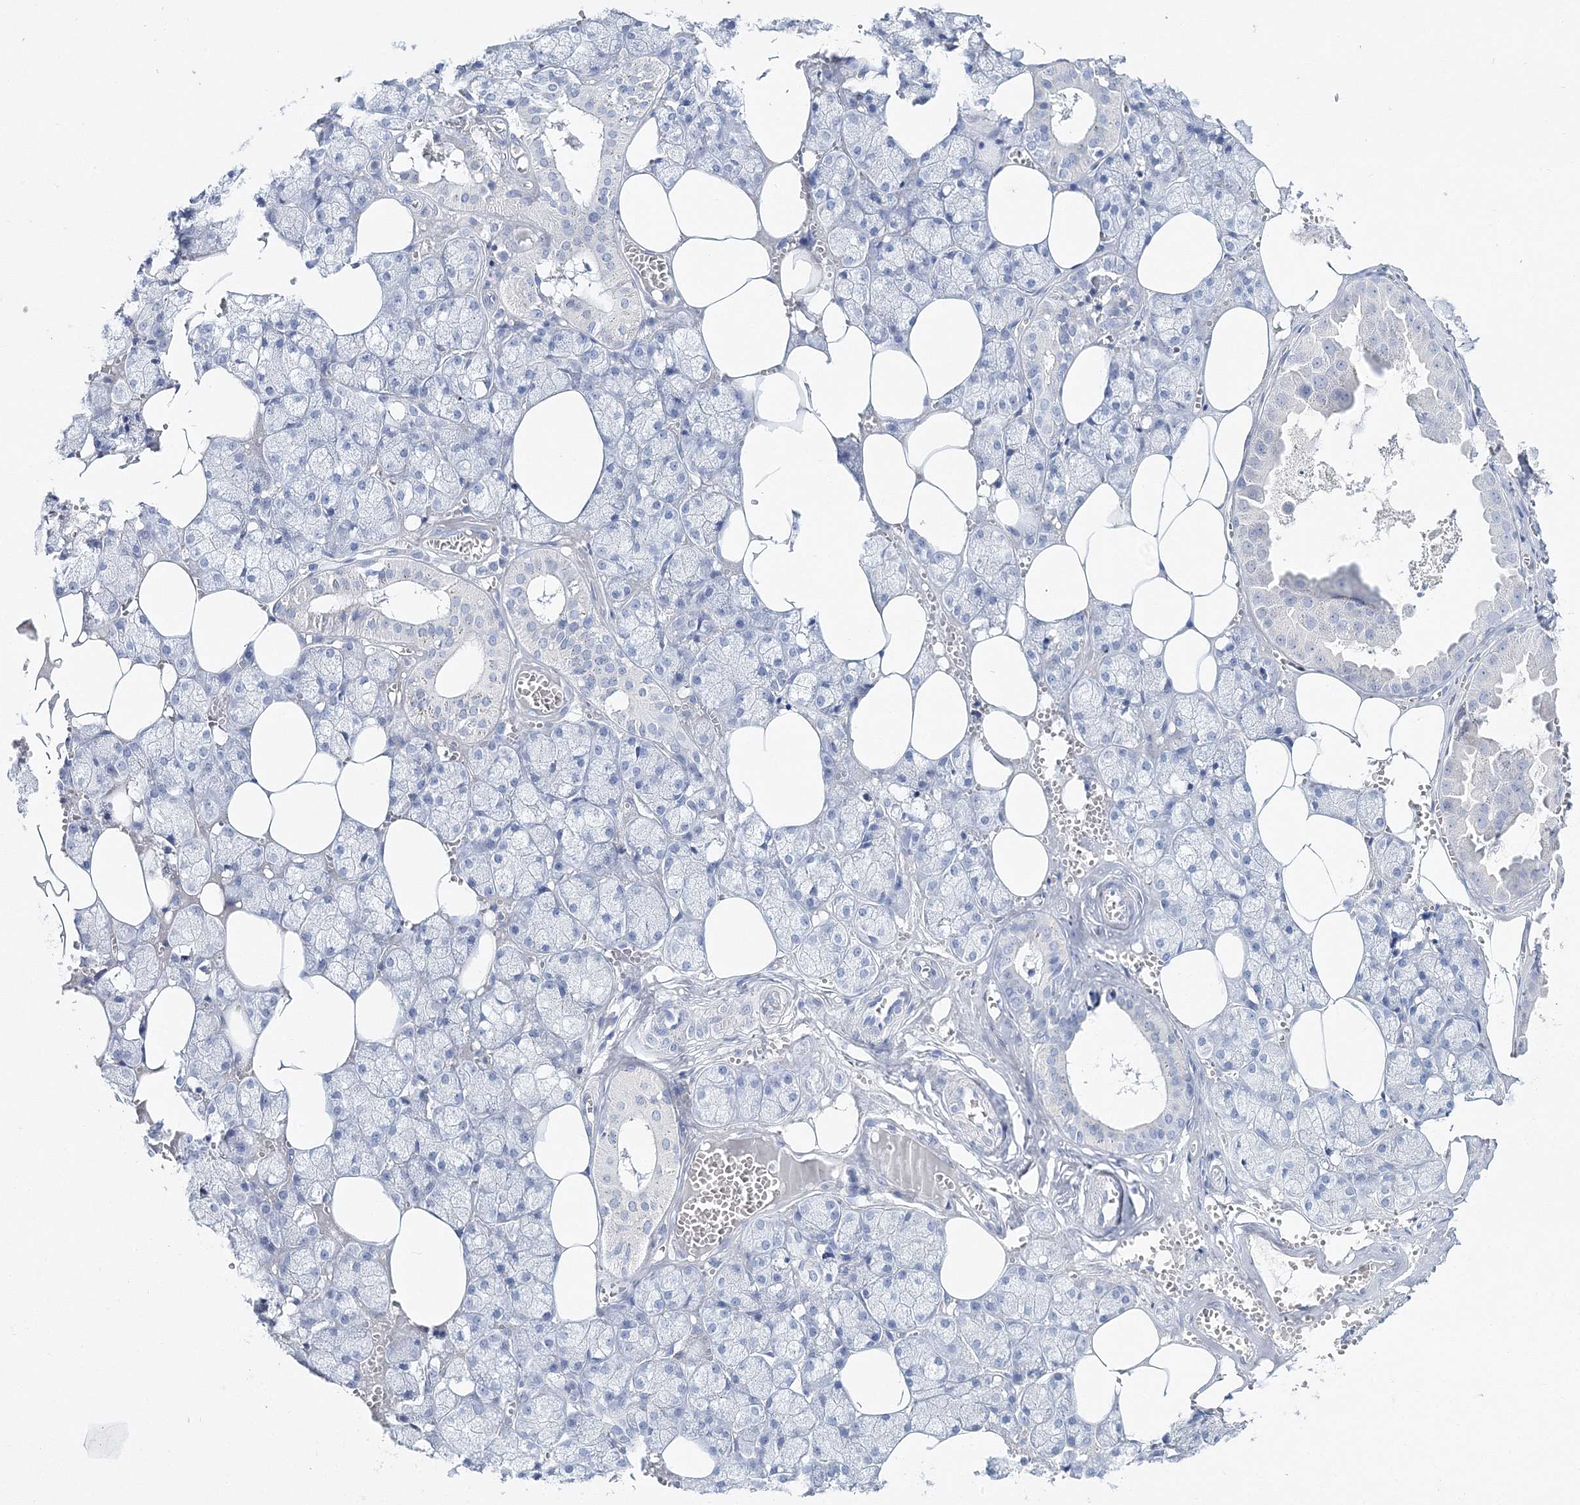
{"staining": {"intensity": "negative", "quantity": "none", "location": "none"}, "tissue": "salivary gland", "cell_type": "Glandular cells", "image_type": "normal", "snomed": [{"axis": "morphology", "description": "Normal tissue, NOS"}, {"axis": "topography", "description": "Salivary gland"}], "caption": "A high-resolution photomicrograph shows immunohistochemistry staining of benign salivary gland, which reveals no significant staining in glandular cells. (DAB immunohistochemistry with hematoxylin counter stain).", "gene": "MYOZ2", "patient": {"sex": "male", "age": 62}}